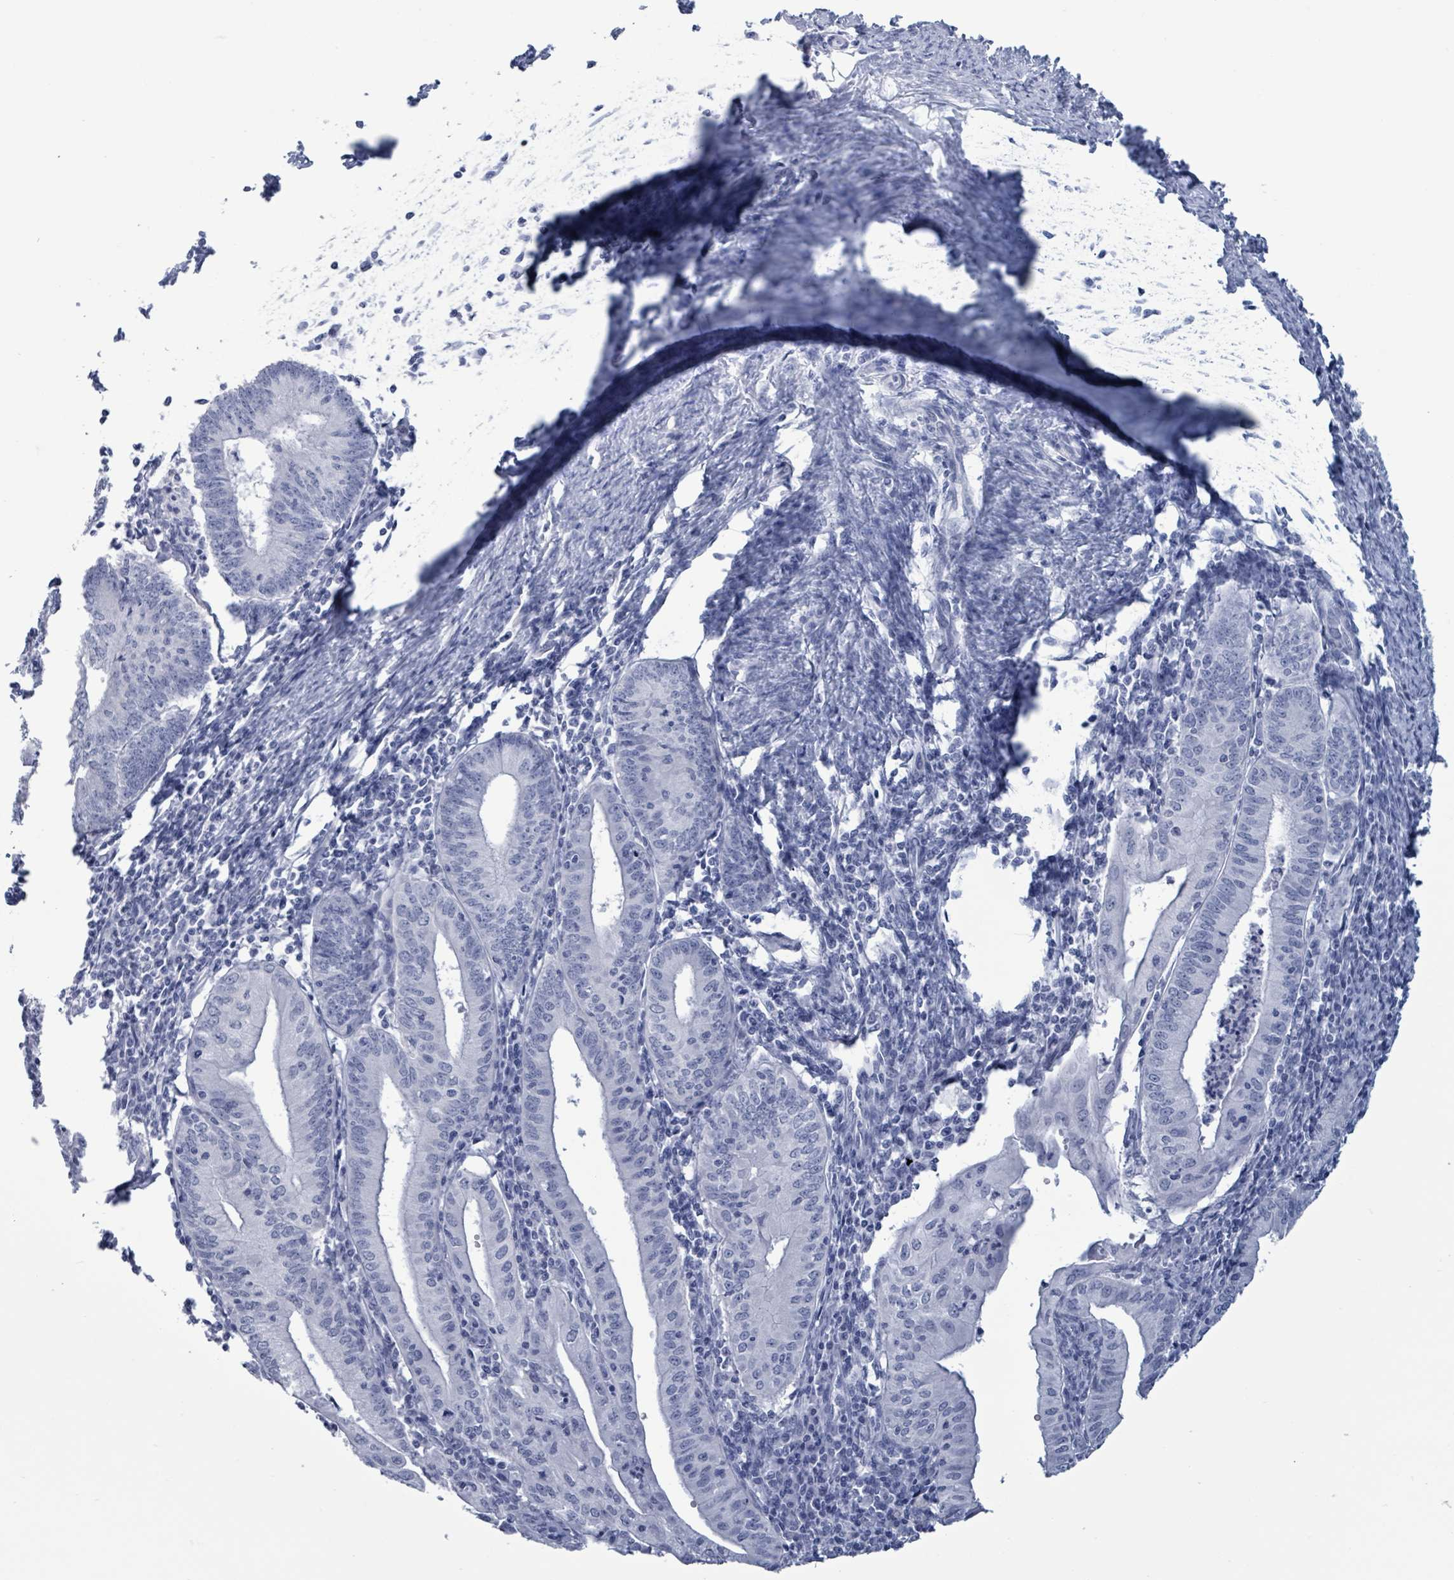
{"staining": {"intensity": "negative", "quantity": "none", "location": "none"}, "tissue": "endometrial cancer", "cell_type": "Tumor cells", "image_type": "cancer", "snomed": [{"axis": "morphology", "description": "Adenocarcinoma, NOS"}, {"axis": "topography", "description": "Endometrium"}], "caption": "A high-resolution photomicrograph shows immunohistochemistry staining of endometrial adenocarcinoma, which reveals no significant staining in tumor cells. The staining is performed using DAB brown chromogen with nuclei counter-stained in using hematoxylin.", "gene": "NKX2-1", "patient": {"sex": "female", "age": 60}}